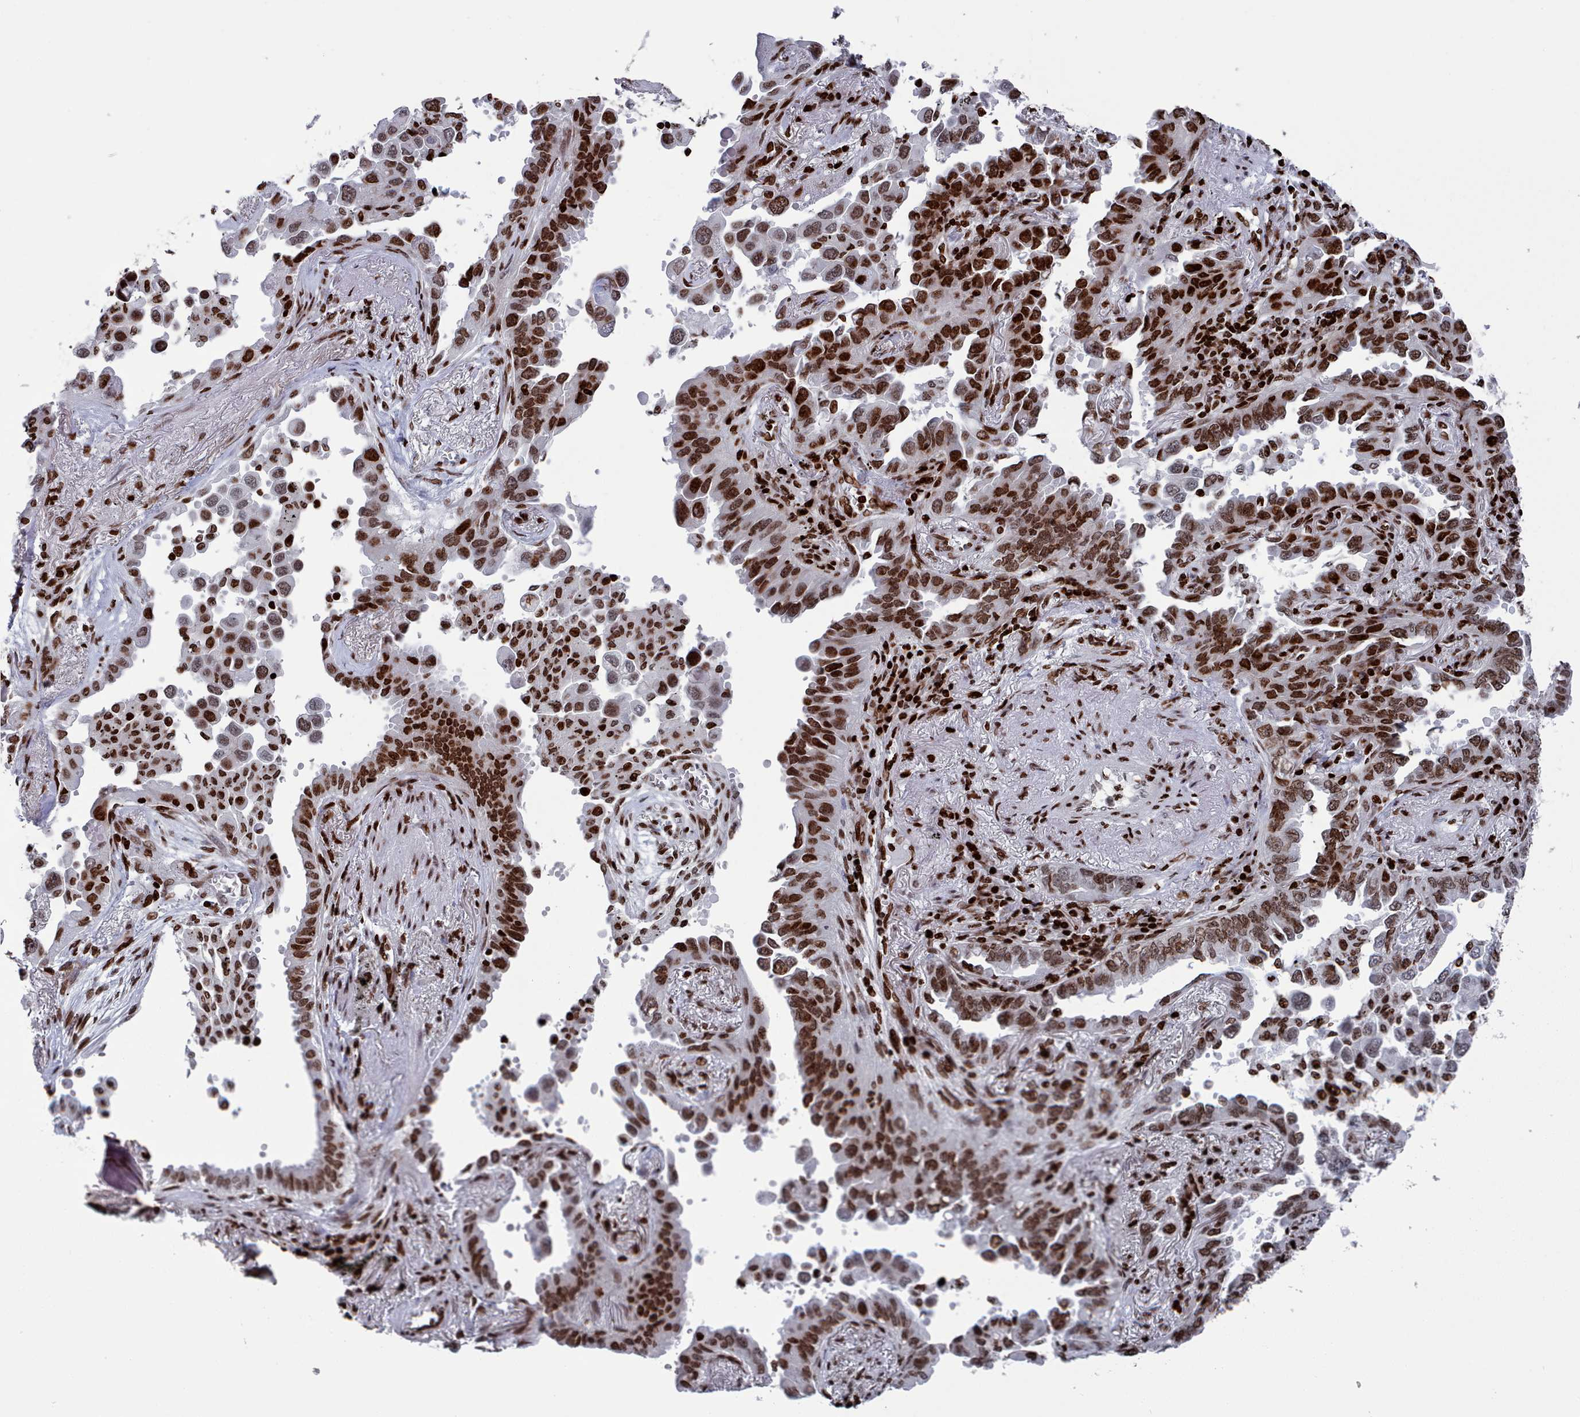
{"staining": {"intensity": "strong", "quantity": ">75%", "location": "nuclear"}, "tissue": "lung cancer", "cell_type": "Tumor cells", "image_type": "cancer", "snomed": [{"axis": "morphology", "description": "Adenocarcinoma, NOS"}, {"axis": "topography", "description": "Lung"}], "caption": "Human adenocarcinoma (lung) stained with a brown dye displays strong nuclear positive expression in about >75% of tumor cells.", "gene": "PCDHB12", "patient": {"sex": "male", "age": 67}}